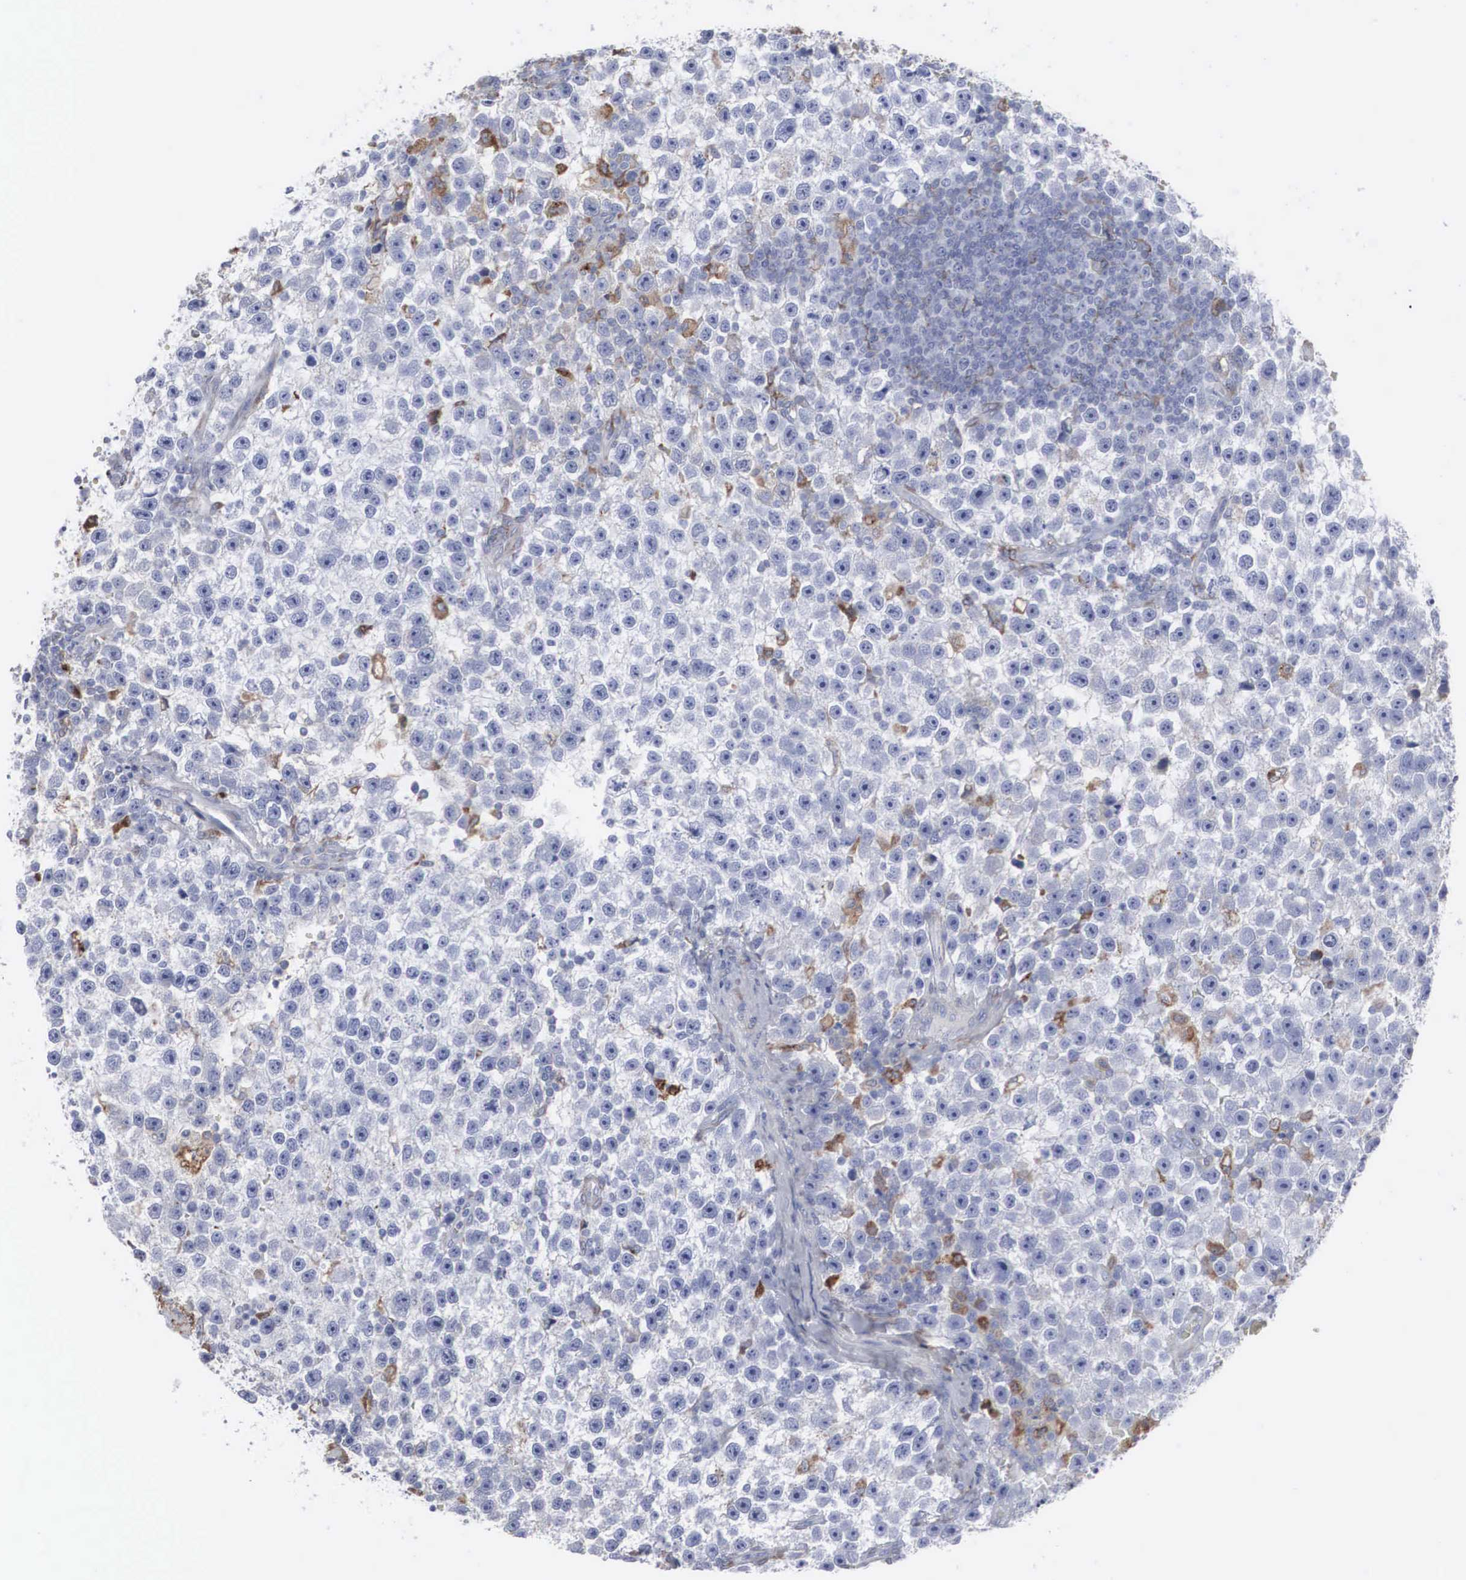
{"staining": {"intensity": "moderate", "quantity": "25%-75%", "location": "cytoplasmic/membranous"}, "tissue": "testis cancer", "cell_type": "Tumor cells", "image_type": "cancer", "snomed": [{"axis": "morphology", "description": "Seminoma, NOS"}, {"axis": "topography", "description": "Testis"}], "caption": "Human testis cancer (seminoma) stained with a brown dye displays moderate cytoplasmic/membranous positive positivity in about 25%-75% of tumor cells.", "gene": "LGALS3BP", "patient": {"sex": "male", "age": 33}}